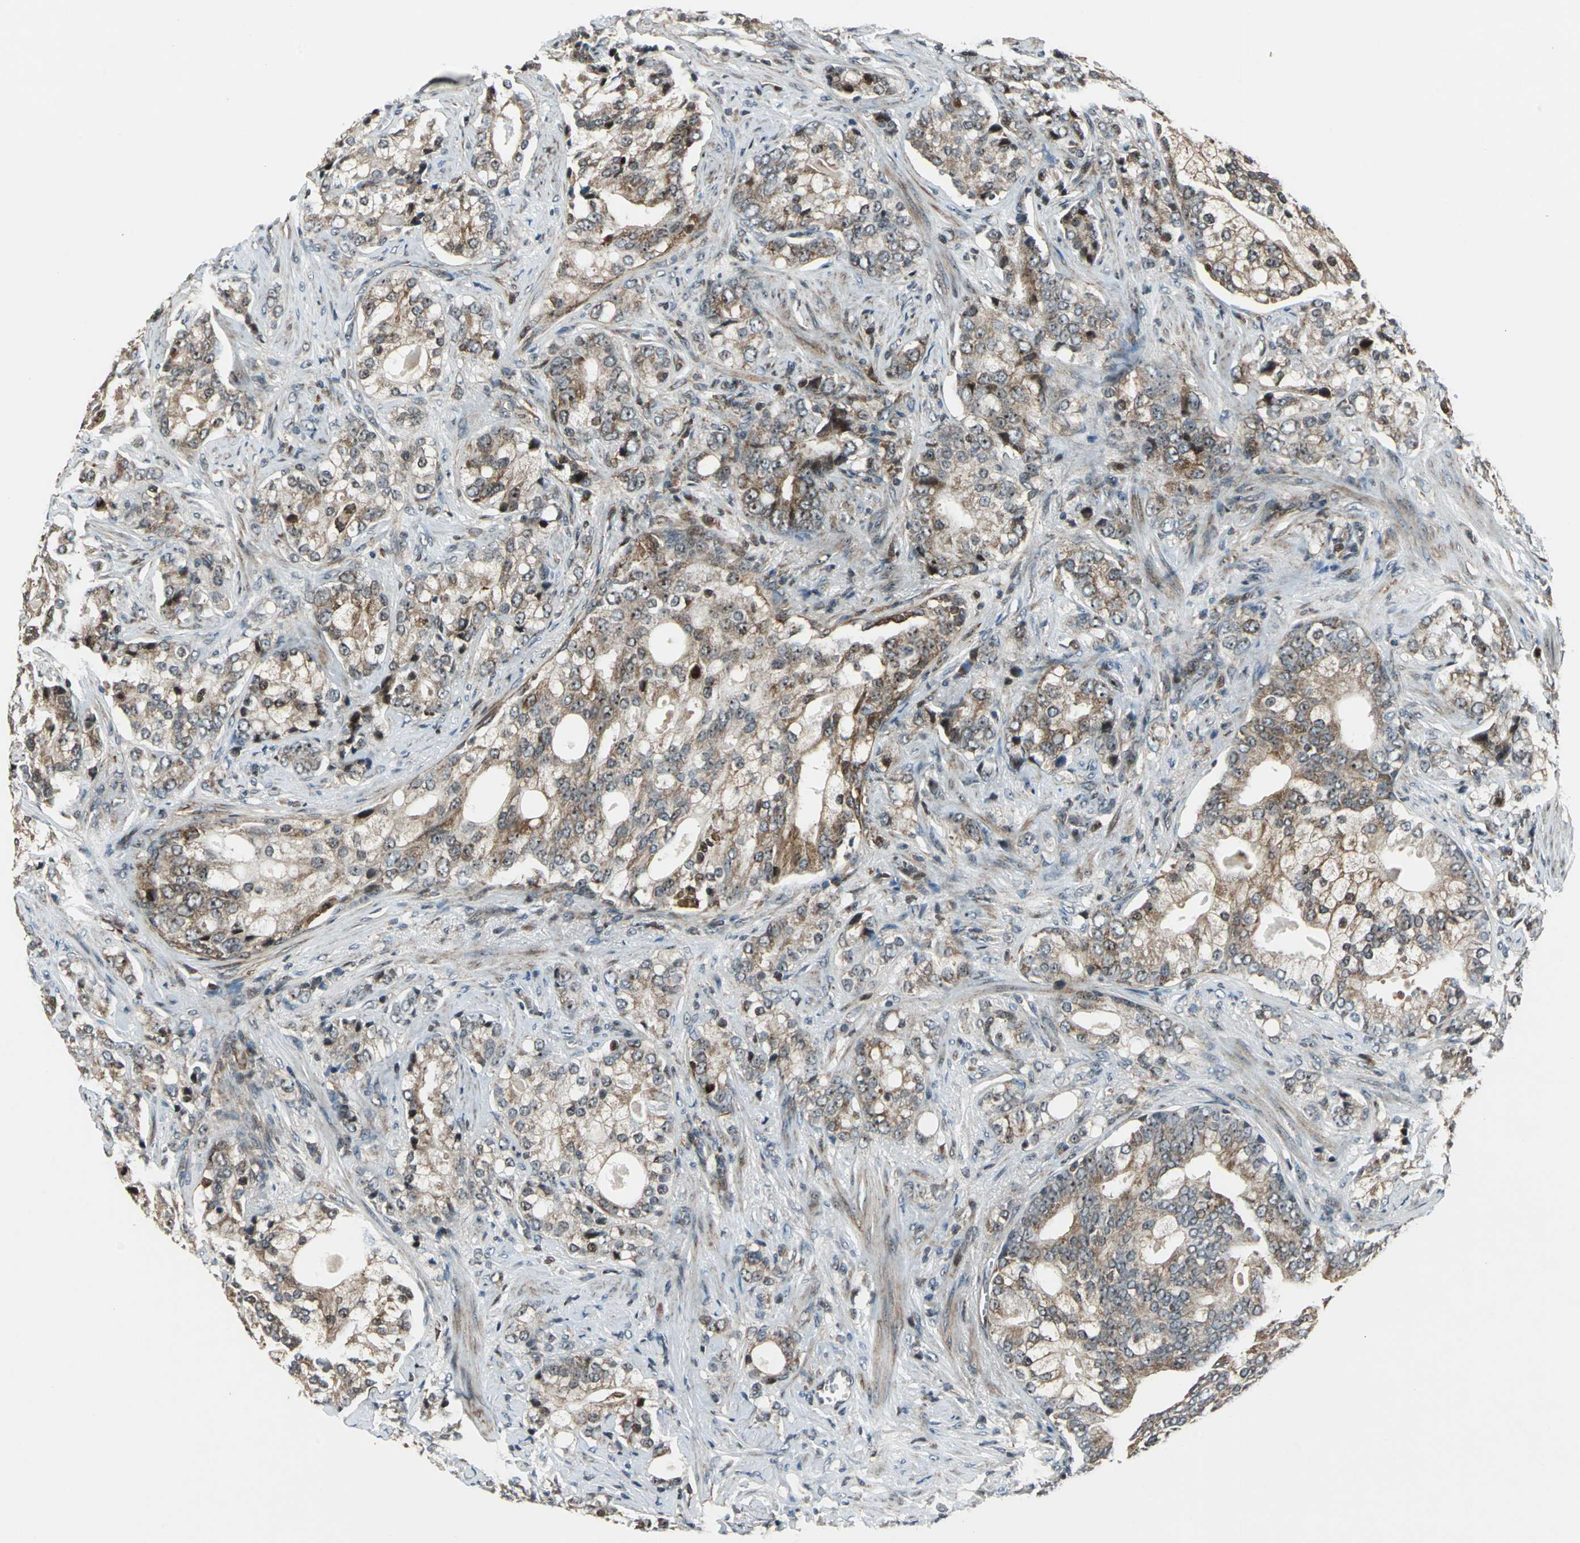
{"staining": {"intensity": "moderate", "quantity": ">75%", "location": "cytoplasmic/membranous"}, "tissue": "prostate cancer", "cell_type": "Tumor cells", "image_type": "cancer", "snomed": [{"axis": "morphology", "description": "Adenocarcinoma, Low grade"}, {"axis": "topography", "description": "Prostate"}], "caption": "Protein staining of prostate cancer tissue displays moderate cytoplasmic/membranous expression in approximately >75% of tumor cells. (IHC, brightfield microscopy, high magnification).", "gene": "AATF", "patient": {"sex": "male", "age": 58}}